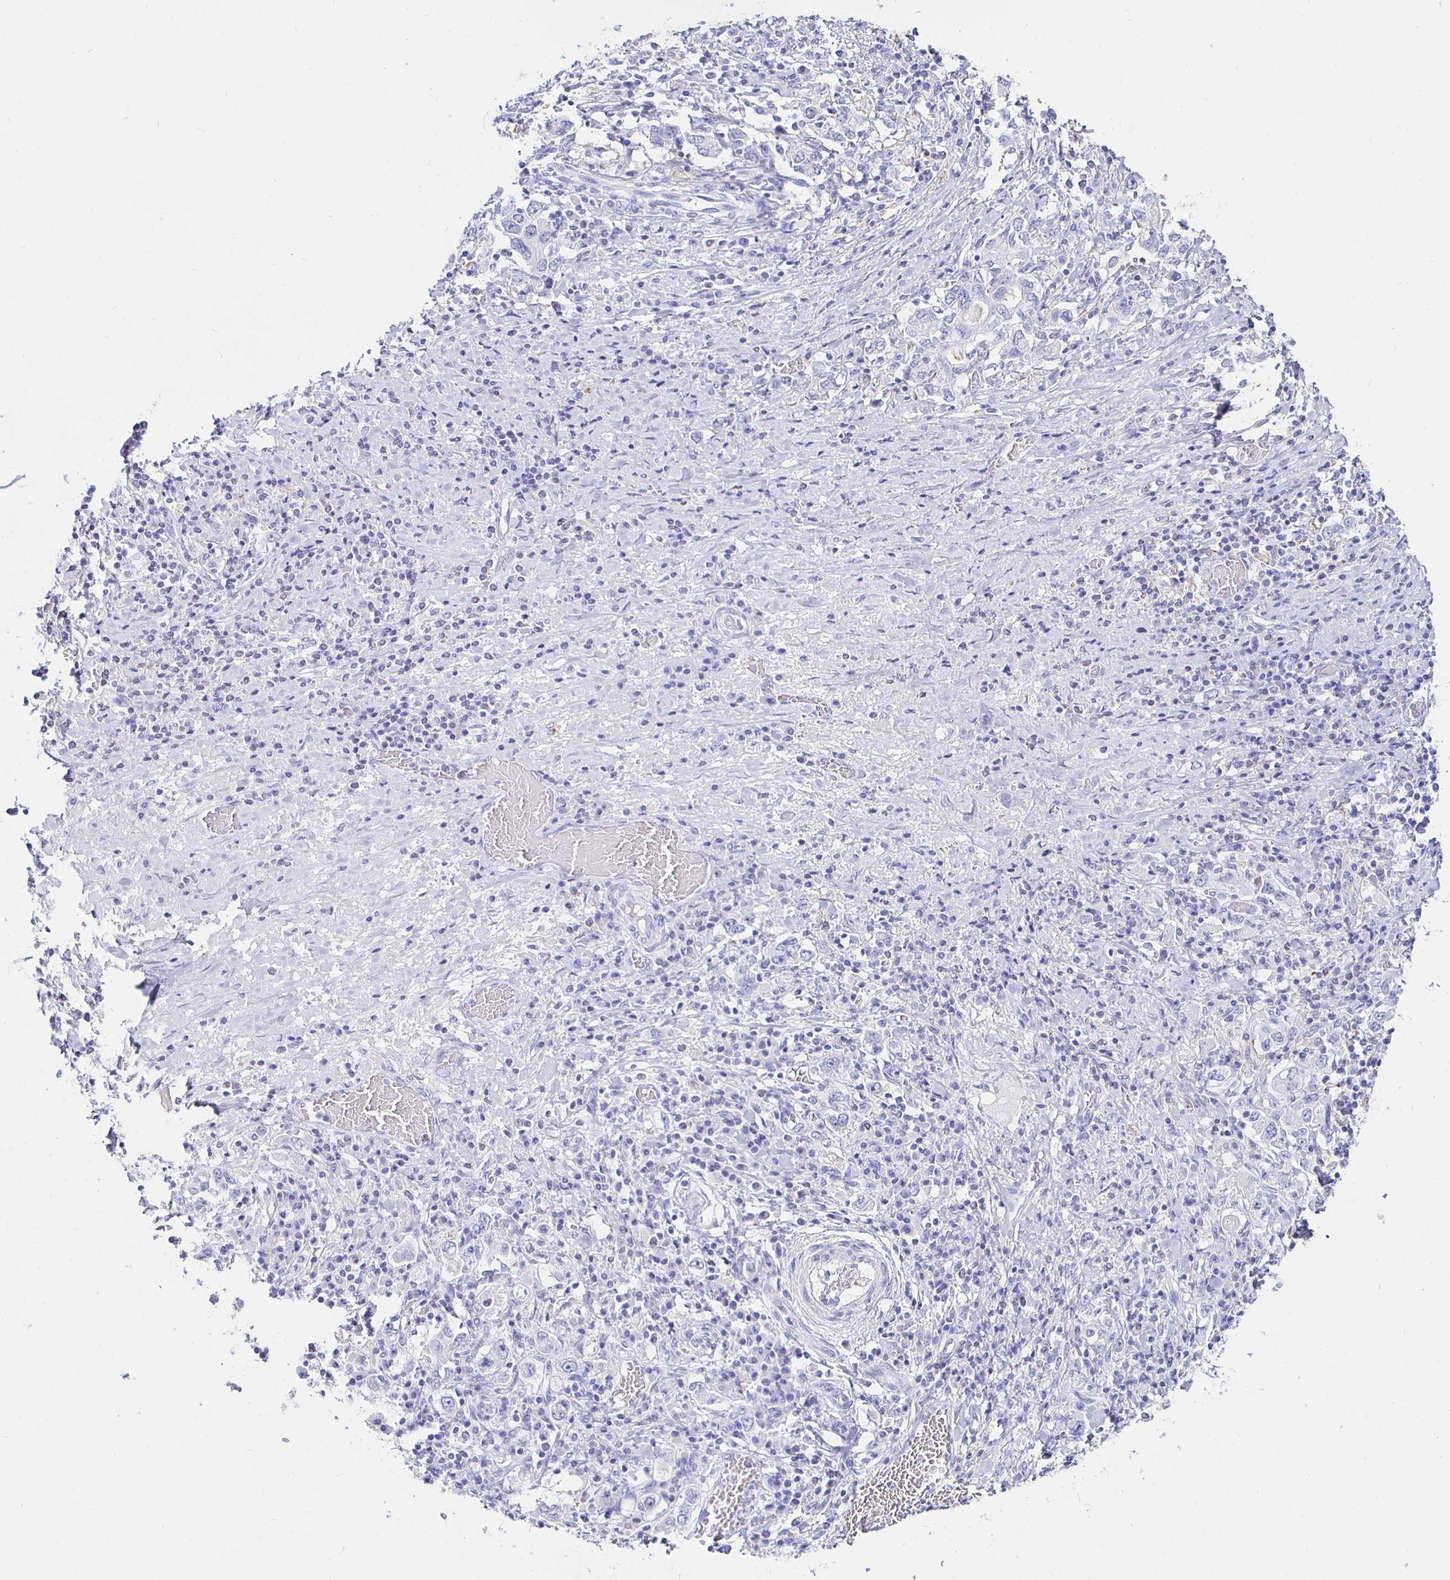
{"staining": {"intensity": "negative", "quantity": "none", "location": "none"}, "tissue": "stomach cancer", "cell_type": "Tumor cells", "image_type": "cancer", "snomed": [{"axis": "morphology", "description": "Adenocarcinoma, NOS"}, {"axis": "topography", "description": "Stomach, upper"}, {"axis": "topography", "description": "Stomach"}], "caption": "Immunohistochemical staining of stomach cancer (adenocarcinoma) demonstrates no significant expression in tumor cells.", "gene": "UMOD", "patient": {"sex": "male", "age": 62}}